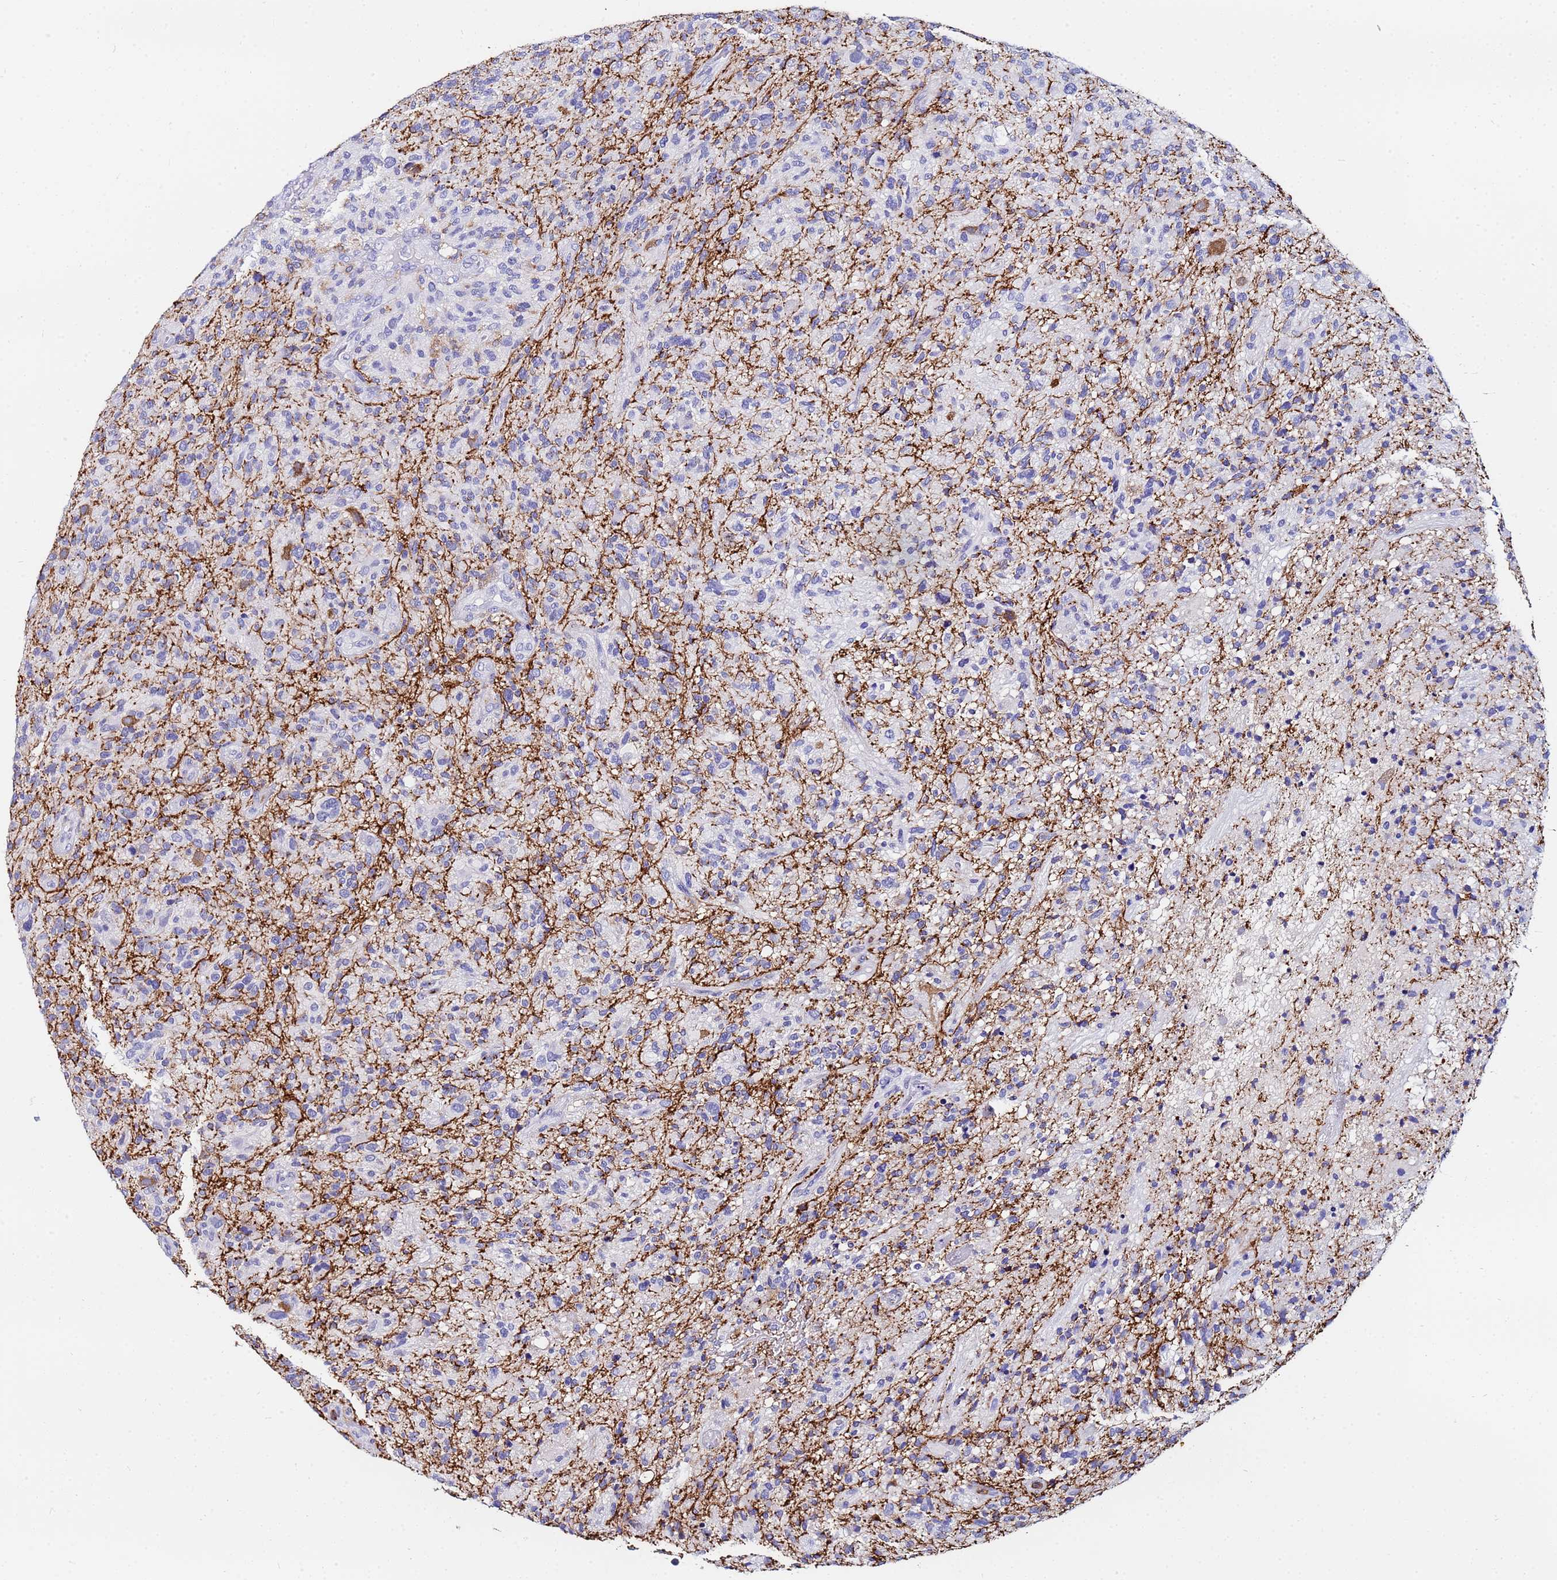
{"staining": {"intensity": "negative", "quantity": "none", "location": "none"}, "tissue": "glioma", "cell_type": "Tumor cells", "image_type": "cancer", "snomed": [{"axis": "morphology", "description": "Glioma, malignant, High grade"}, {"axis": "topography", "description": "Brain"}], "caption": "High magnification brightfield microscopy of glioma stained with DAB (brown) and counterstained with hematoxylin (blue): tumor cells show no significant positivity.", "gene": "BASP1", "patient": {"sex": "male", "age": 47}}